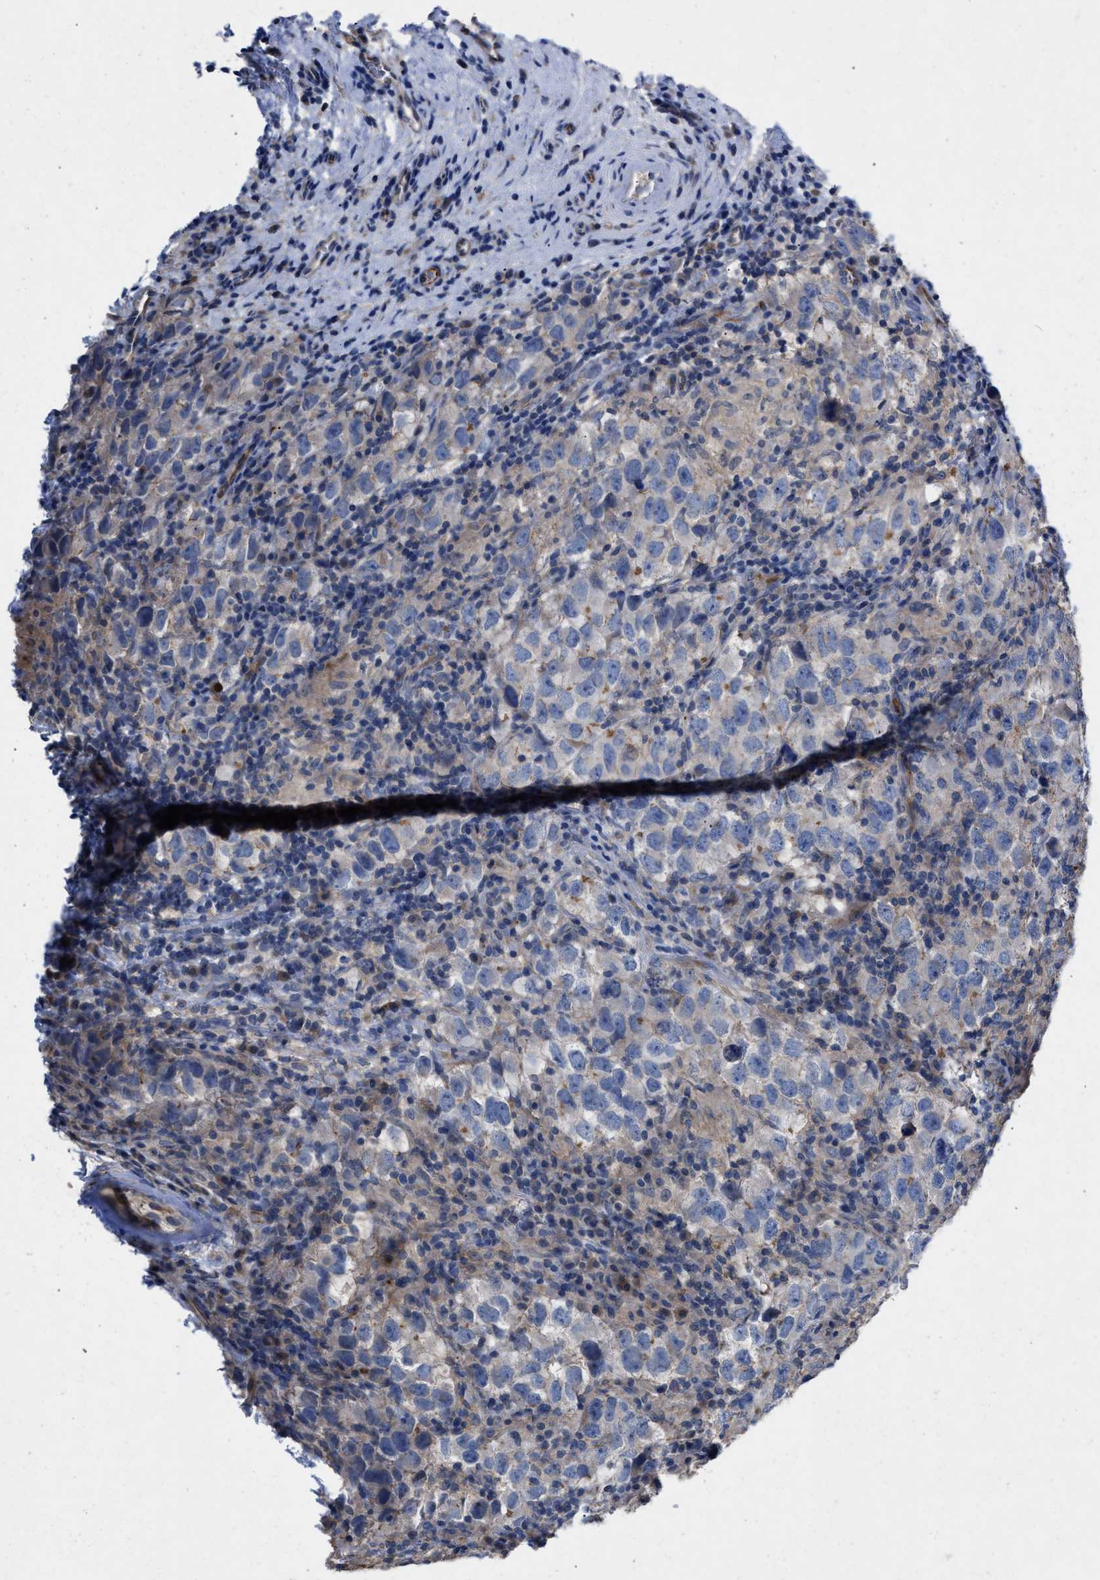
{"staining": {"intensity": "negative", "quantity": "none", "location": "none"}, "tissue": "testis cancer", "cell_type": "Tumor cells", "image_type": "cancer", "snomed": [{"axis": "morphology", "description": "Carcinoma, Embryonal, NOS"}, {"axis": "topography", "description": "Testis"}], "caption": "This is an immunohistochemistry (IHC) image of human testis embryonal carcinoma. There is no positivity in tumor cells.", "gene": "TMEM131", "patient": {"sex": "male", "age": 21}}